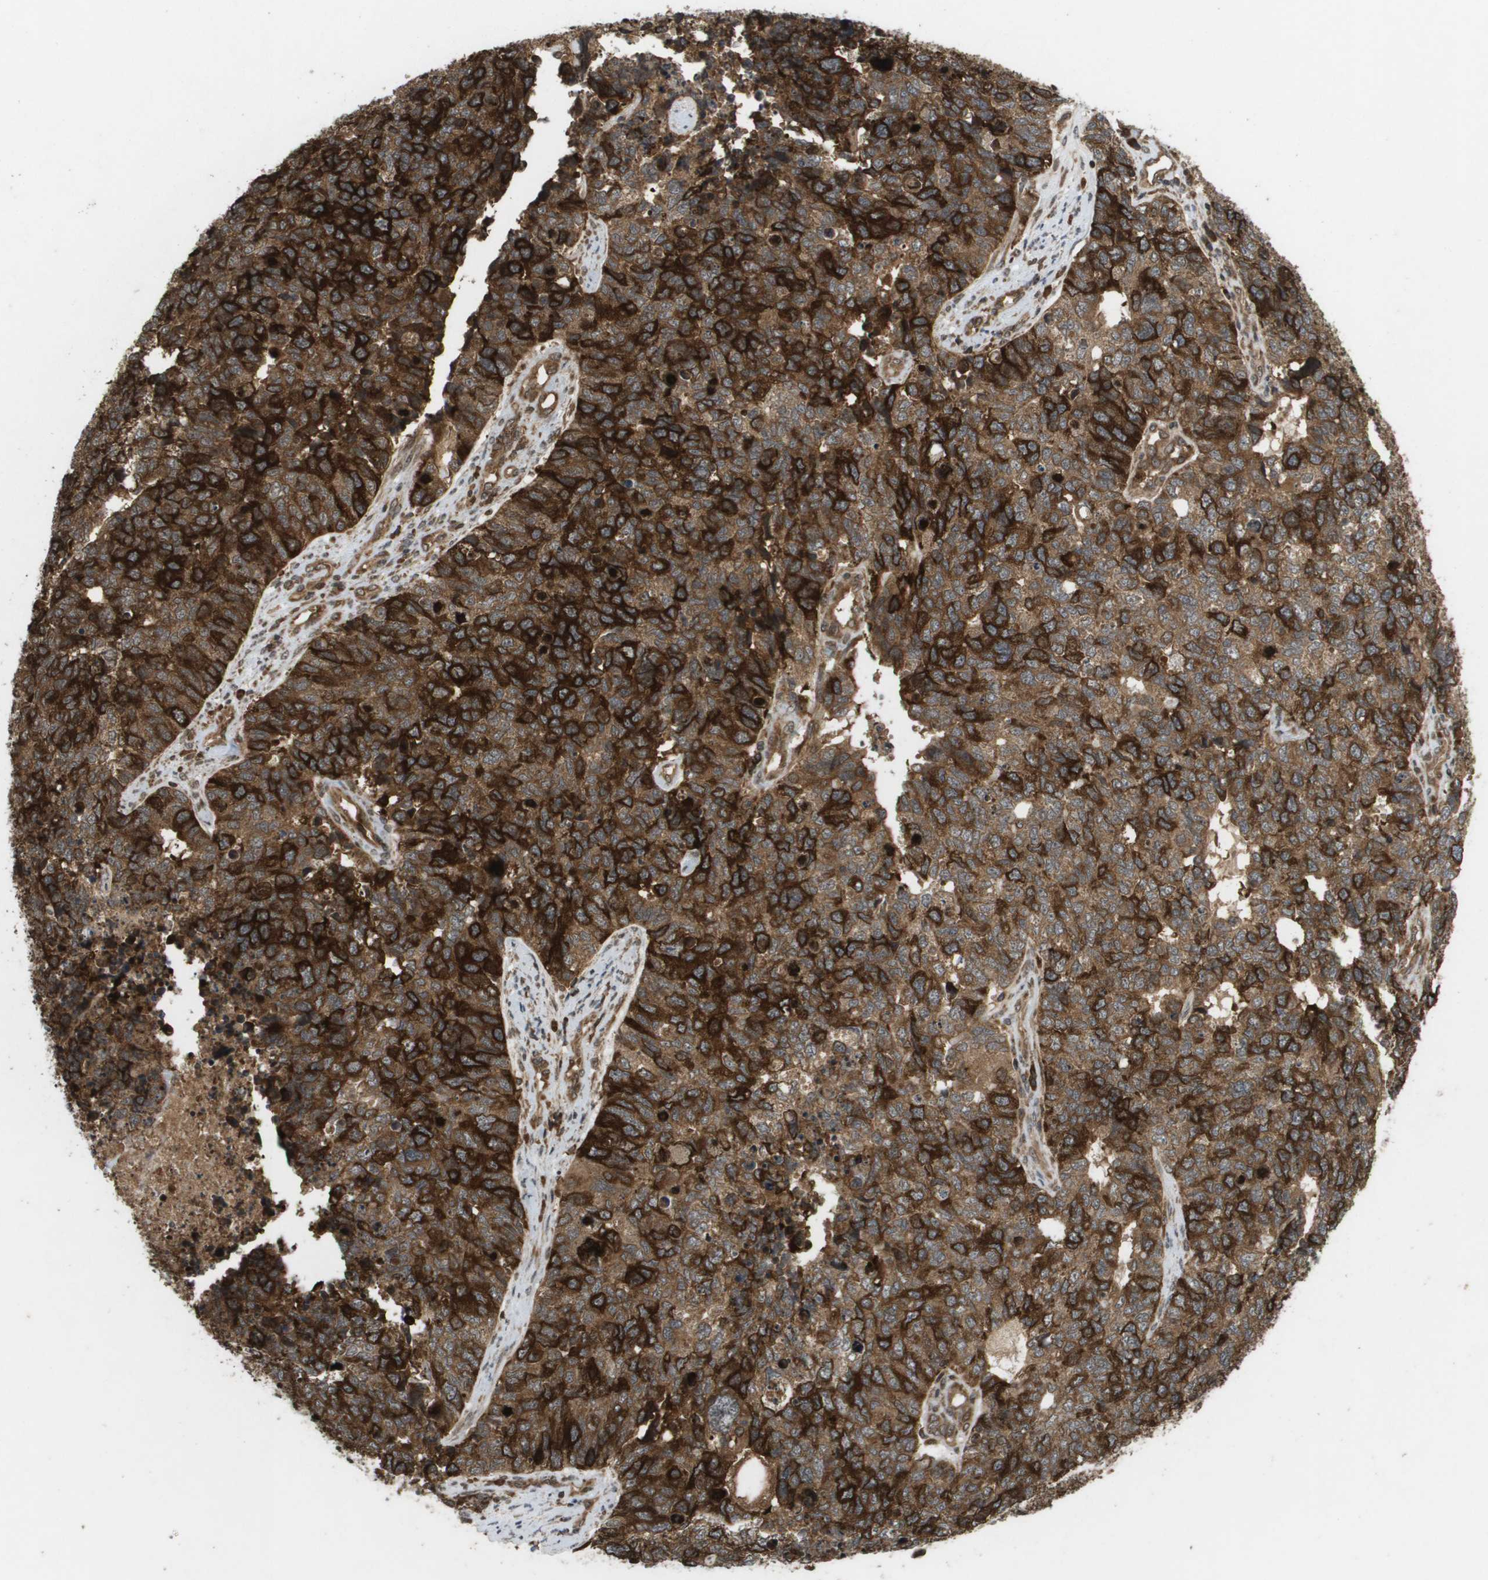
{"staining": {"intensity": "strong", "quantity": ">75%", "location": "cytoplasmic/membranous"}, "tissue": "cervical cancer", "cell_type": "Tumor cells", "image_type": "cancer", "snomed": [{"axis": "morphology", "description": "Squamous cell carcinoma, NOS"}, {"axis": "topography", "description": "Cervix"}], "caption": "Strong cytoplasmic/membranous expression is identified in approximately >75% of tumor cells in cervical cancer (squamous cell carcinoma). The protein of interest is shown in brown color, while the nuclei are stained blue.", "gene": "KIF11", "patient": {"sex": "female", "age": 63}}